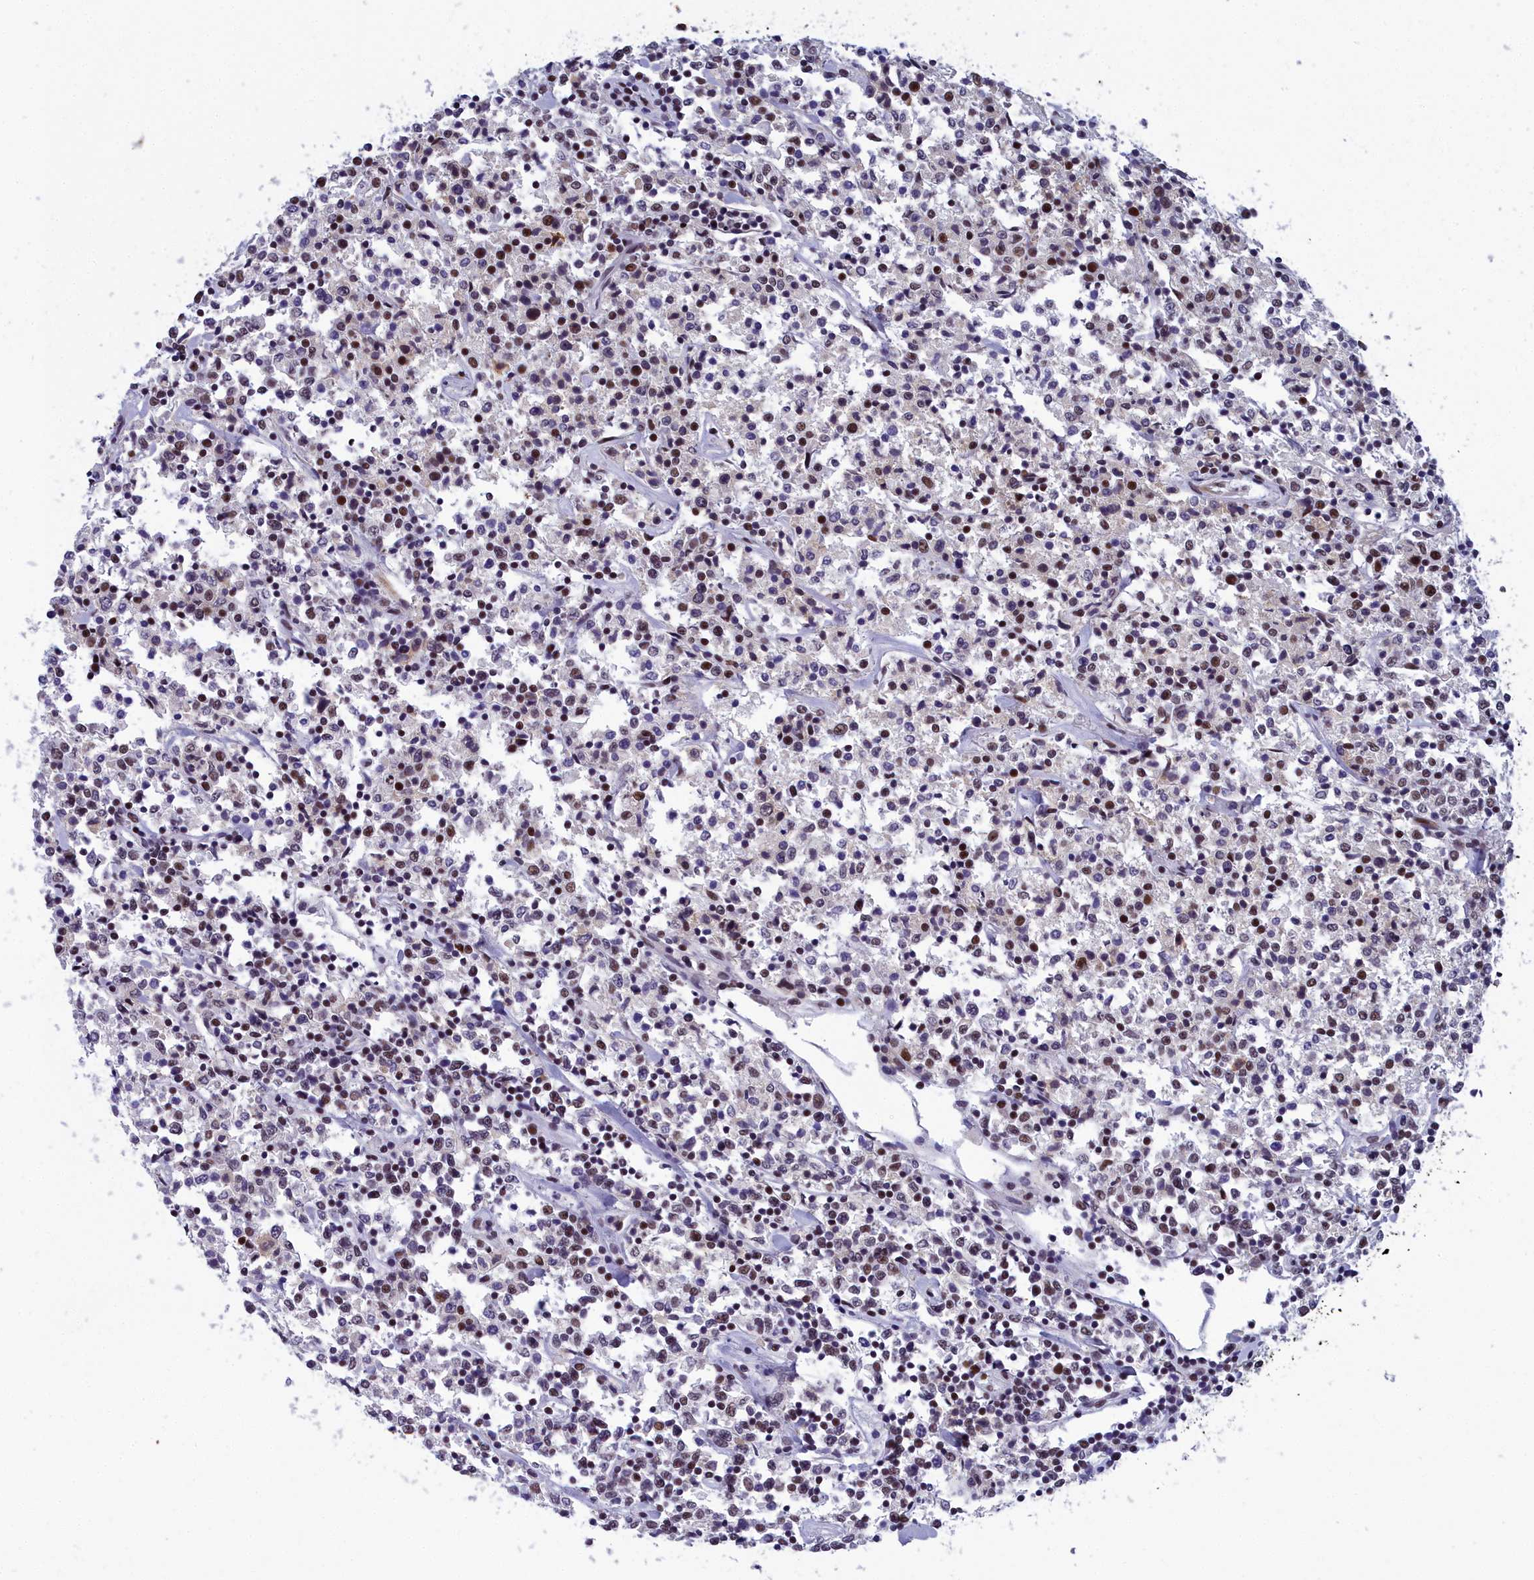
{"staining": {"intensity": "strong", "quantity": "<25%", "location": "nuclear"}, "tissue": "lymphoma", "cell_type": "Tumor cells", "image_type": "cancer", "snomed": [{"axis": "morphology", "description": "Malignant lymphoma, non-Hodgkin's type, Low grade"}, {"axis": "topography", "description": "Small intestine"}], "caption": "Immunohistochemical staining of lymphoma reveals medium levels of strong nuclear positivity in approximately <25% of tumor cells. The staining was performed using DAB (3,3'-diaminobenzidine), with brown indicating positive protein expression. Nuclei are stained blue with hematoxylin.", "gene": "CCDC97", "patient": {"sex": "female", "age": 59}}